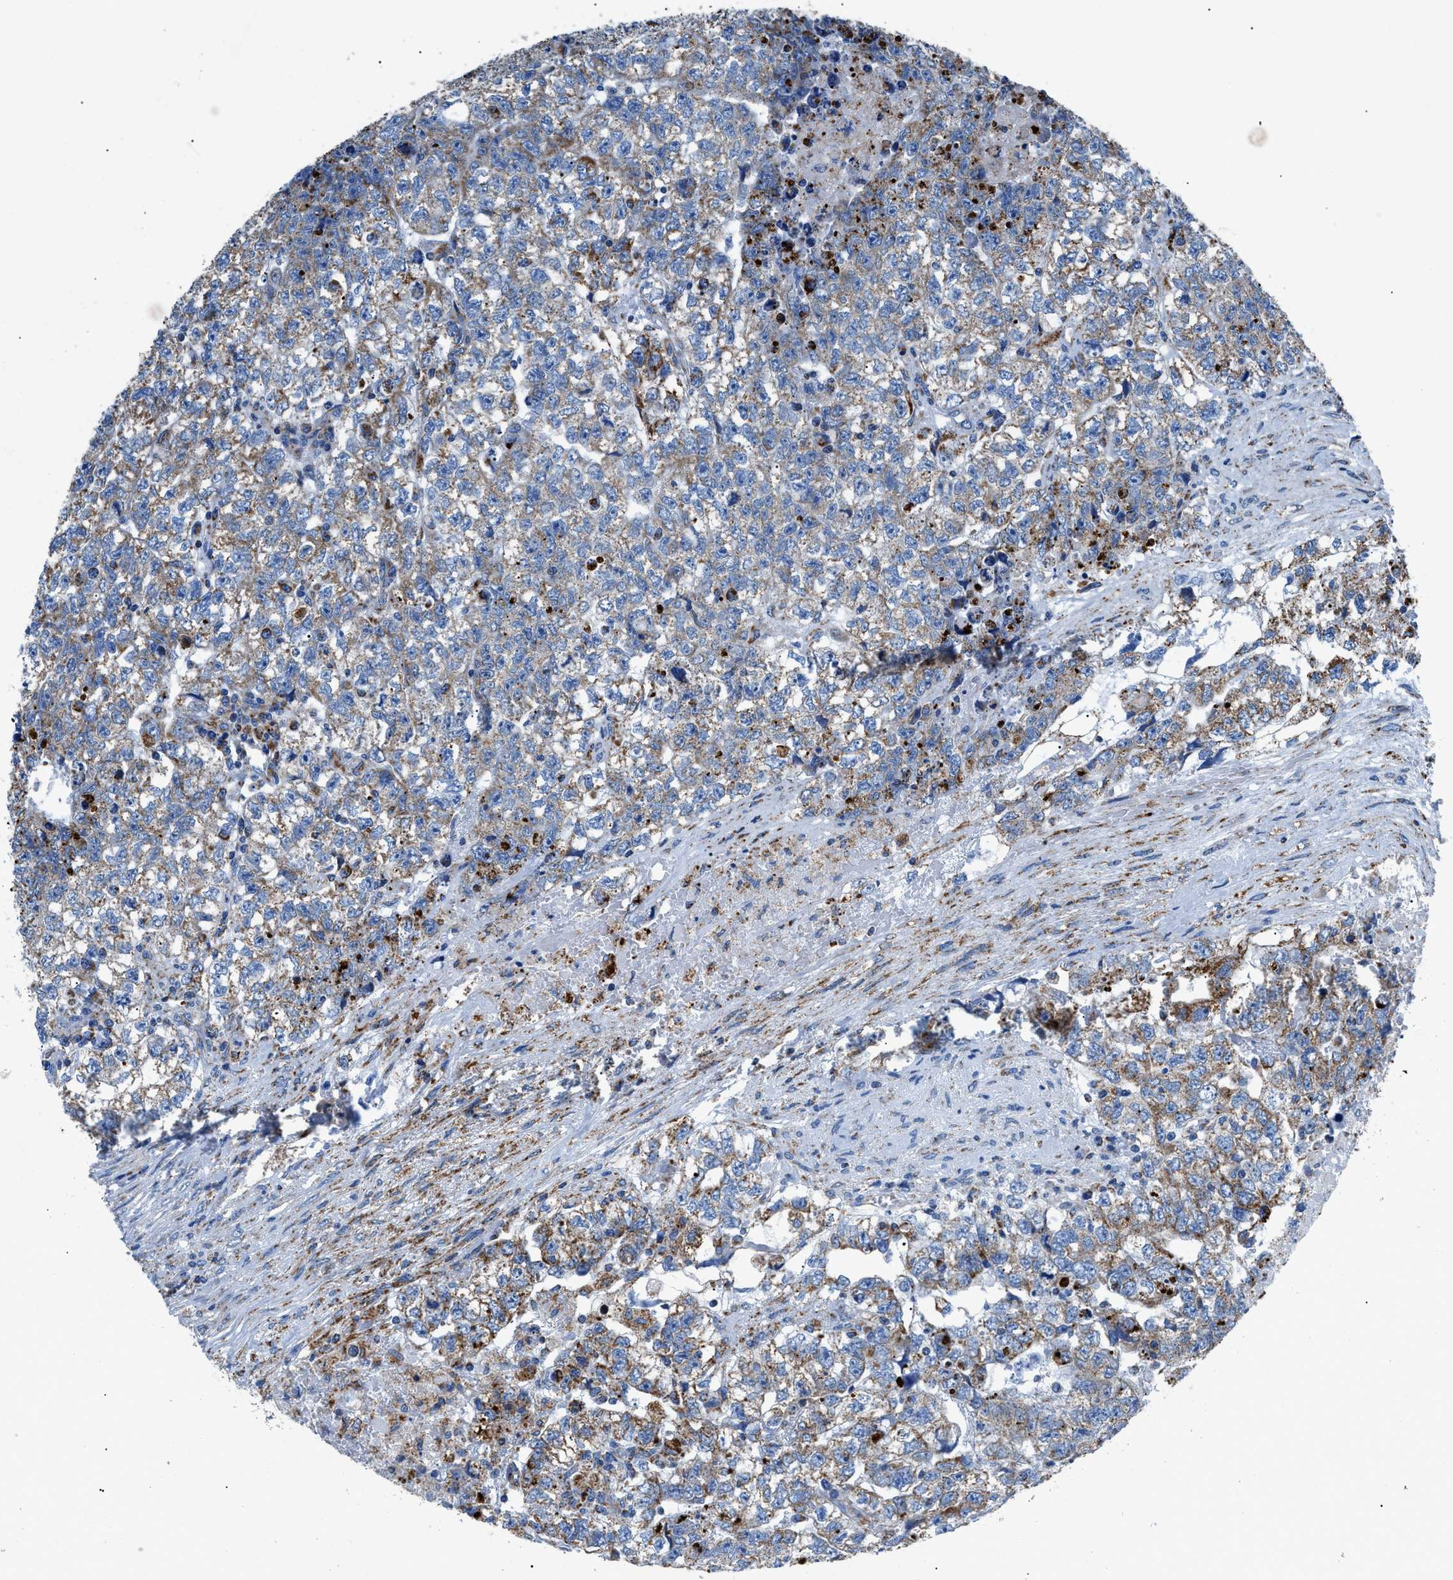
{"staining": {"intensity": "weak", "quantity": "25%-75%", "location": "cytoplasmic/membranous"}, "tissue": "testis cancer", "cell_type": "Tumor cells", "image_type": "cancer", "snomed": [{"axis": "morphology", "description": "Carcinoma, Embryonal, NOS"}, {"axis": "topography", "description": "Testis"}], "caption": "Testis embryonal carcinoma stained with a brown dye reveals weak cytoplasmic/membranous positive staining in about 25%-75% of tumor cells.", "gene": "ZDHHC3", "patient": {"sex": "male", "age": 36}}